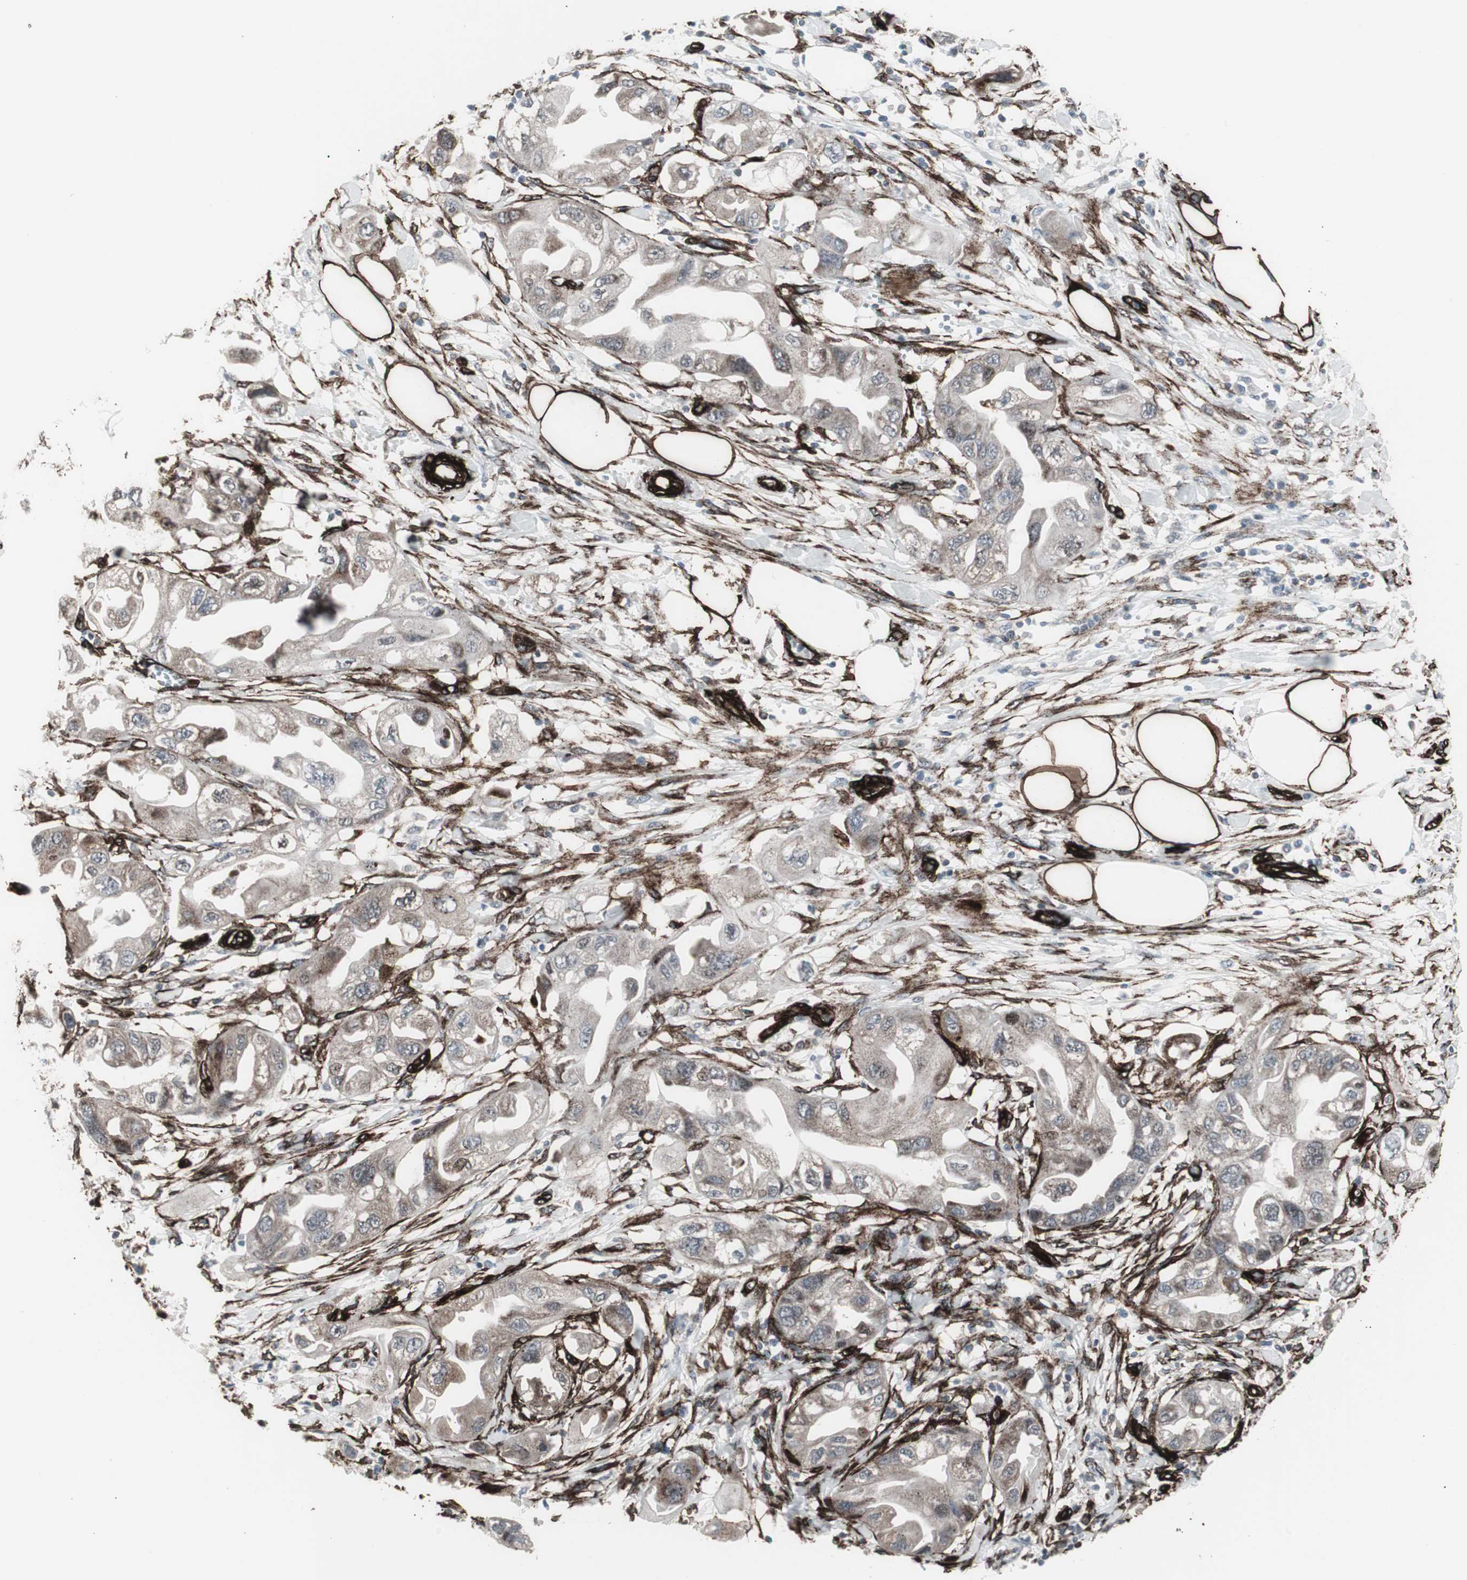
{"staining": {"intensity": "weak", "quantity": "25%-75%", "location": "cytoplasmic/membranous"}, "tissue": "endometrial cancer", "cell_type": "Tumor cells", "image_type": "cancer", "snomed": [{"axis": "morphology", "description": "Adenocarcinoma, NOS"}, {"axis": "topography", "description": "Endometrium"}], "caption": "Tumor cells show low levels of weak cytoplasmic/membranous expression in approximately 25%-75% of cells in endometrial cancer (adenocarcinoma).", "gene": "PDGFA", "patient": {"sex": "female", "age": 67}}